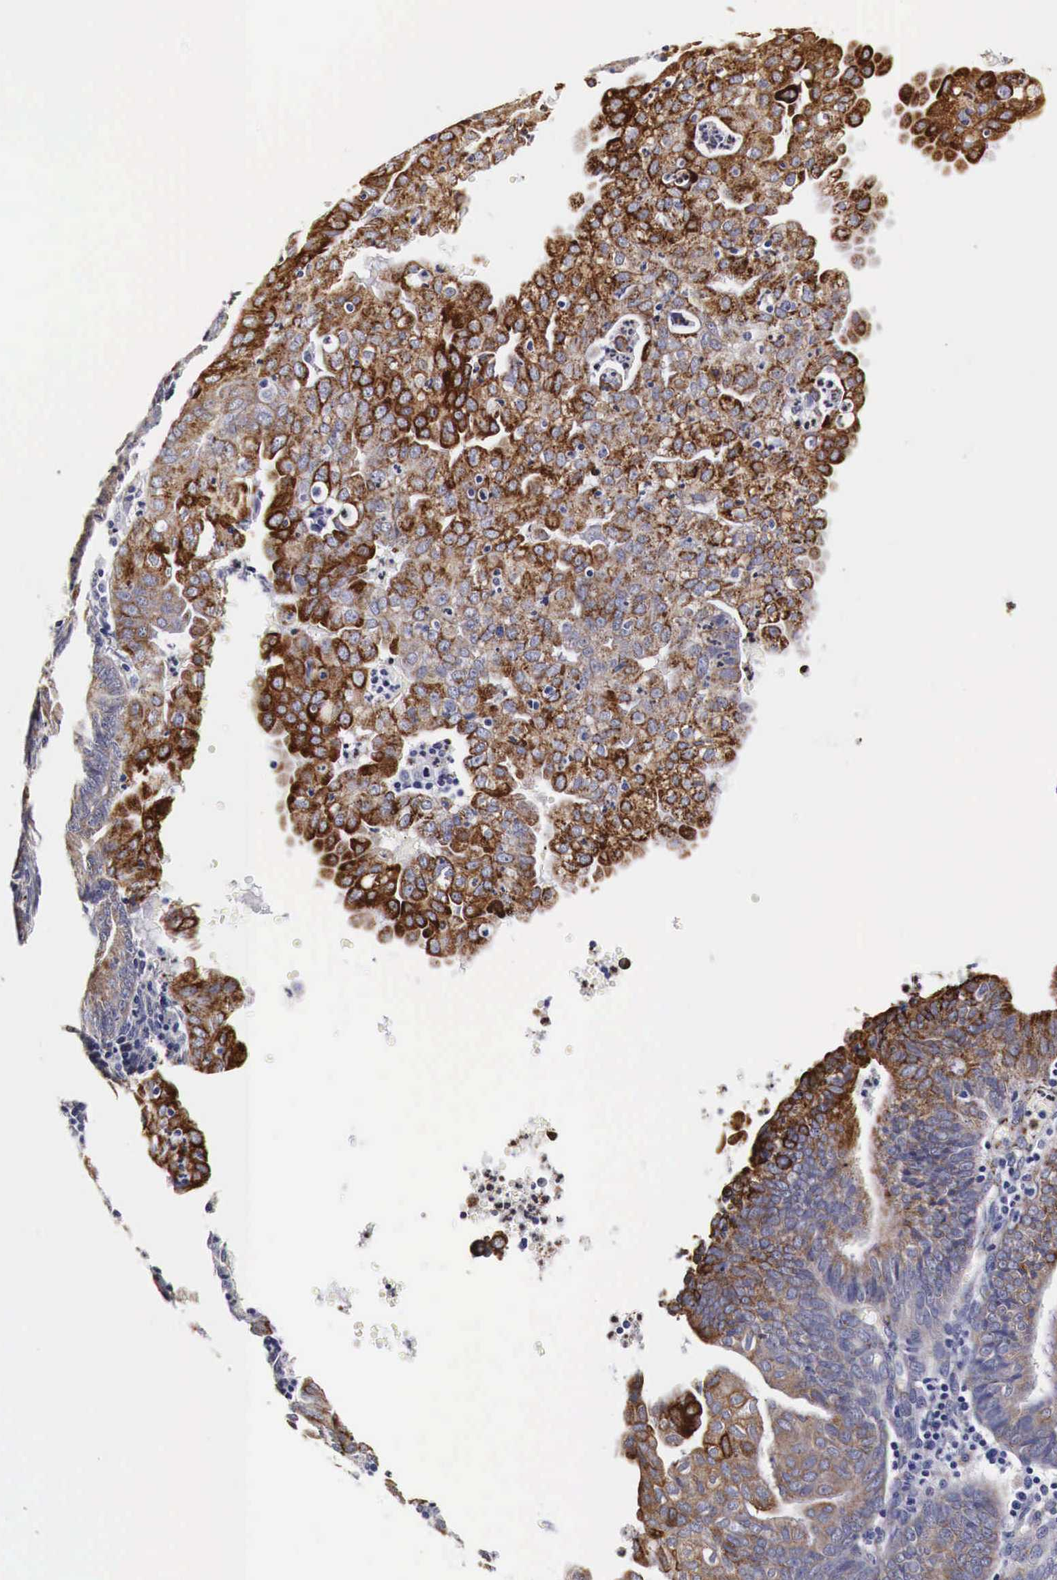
{"staining": {"intensity": "strong", "quantity": "25%-75%", "location": "cytoplasmic/membranous"}, "tissue": "endometrial cancer", "cell_type": "Tumor cells", "image_type": "cancer", "snomed": [{"axis": "morphology", "description": "Adenocarcinoma, NOS"}, {"axis": "topography", "description": "Endometrium"}], "caption": "Adenocarcinoma (endometrial) stained with a brown dye exhibits strong cytoplasmic/membranous positive staining in approximately 25%-75% of tumor cells.", "gene": "CKAP4", "patient": {"sex": "female", "age": 60}}